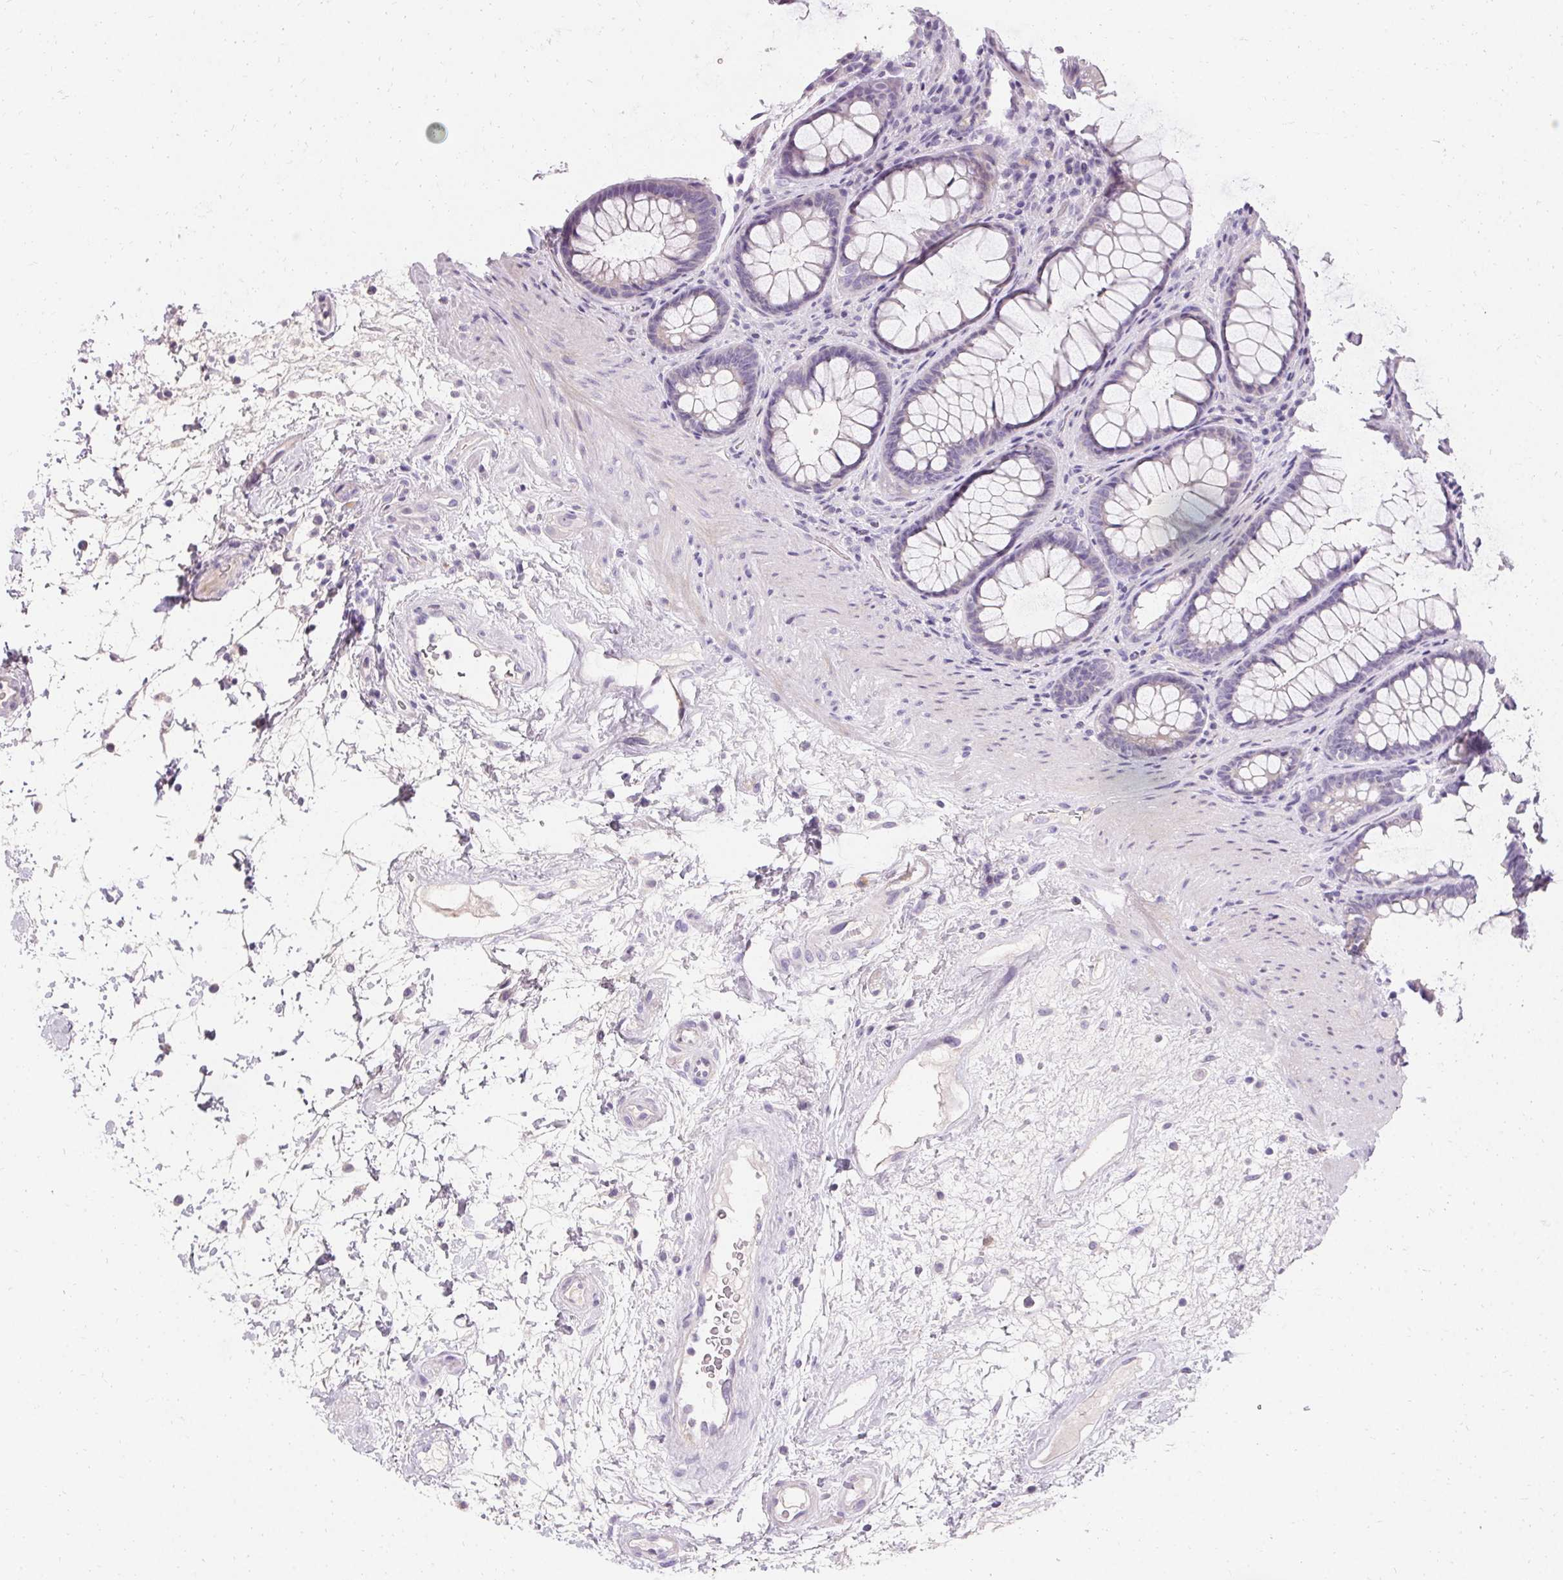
{"staining": {"intensity": "weak", "quantity": "<25%", "location": "cytoplasmic/membranous"}, "tissue": "rectum", "cell_type": "Glandular cells", "image_type": "normal", "snomed": [{"axis": "morphology", "description": "Normal tissue, NOS"}, {"axis": "topography", "description": "Rectum"}], "caption": "An immunohistochemistry micrograph of normal rectum is shown. There is no staining in glandular cells of rectum. The staining is performed using DAB (3,3'-diaminobenzidine) brown chromogen with nuclei counter-stained in using hematoxylin.", "gene": "TRIP13", "patient": {"sex": "male", "age": 72}}